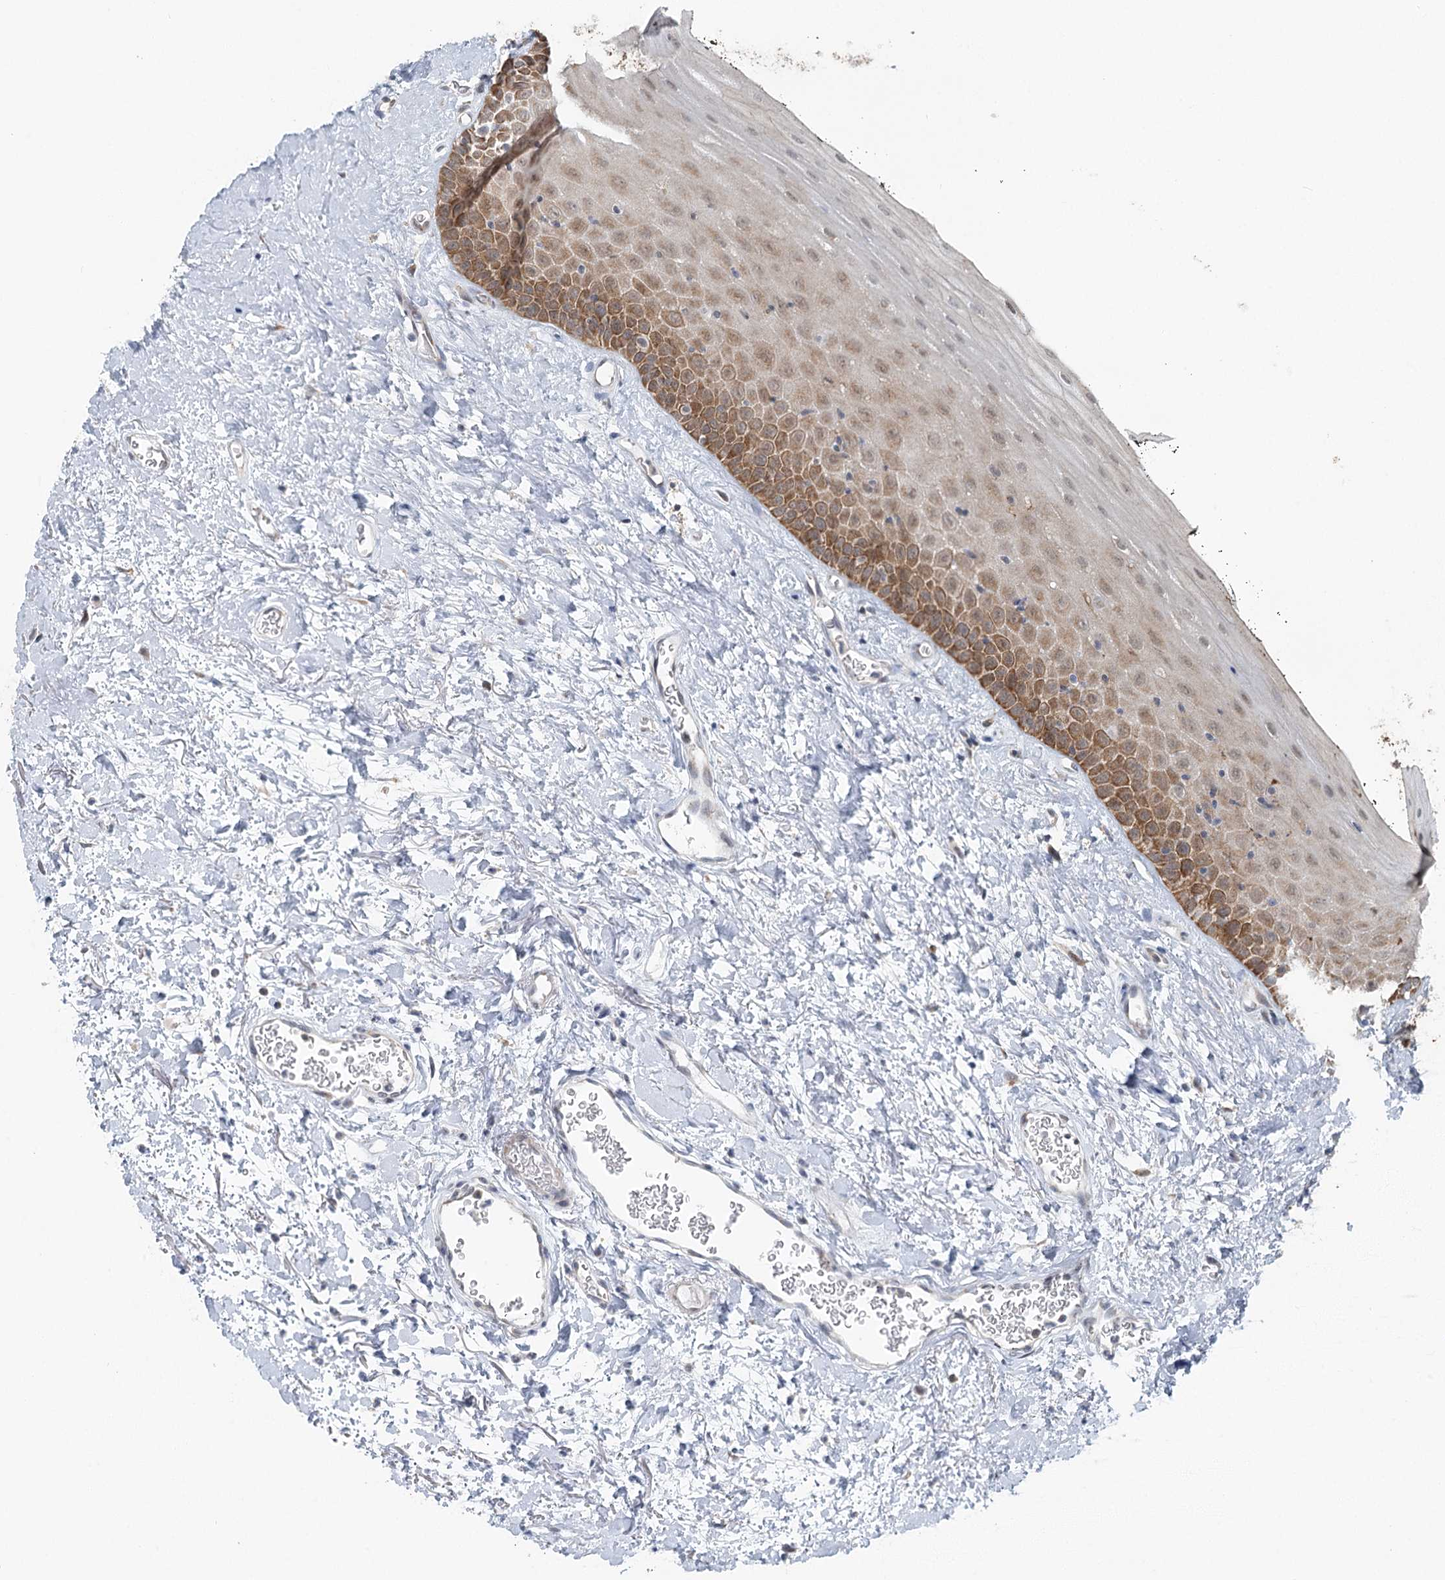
{"staining": {"intensity": "moderate", "quantity": ">75%", "location": "cytoplasmic/membranous"}, "tissue": "oral mucosa", "cell_type": "Squamous epithelial cells", "image_type": "normal", "snomed": [{"axis": "morphology", "description": "Normal tissue, NOS"}, {"axis": "topography", "description": "Oral tissue"}], "caption": "The image demonstrates staining of normal oral mucosa, revealing moderate cytoplasmic/membranous protein positivity (brown color) within squamous epithelial cells.", "gene": "RNF150", "patient": {"sex": "male", "age": 74}}